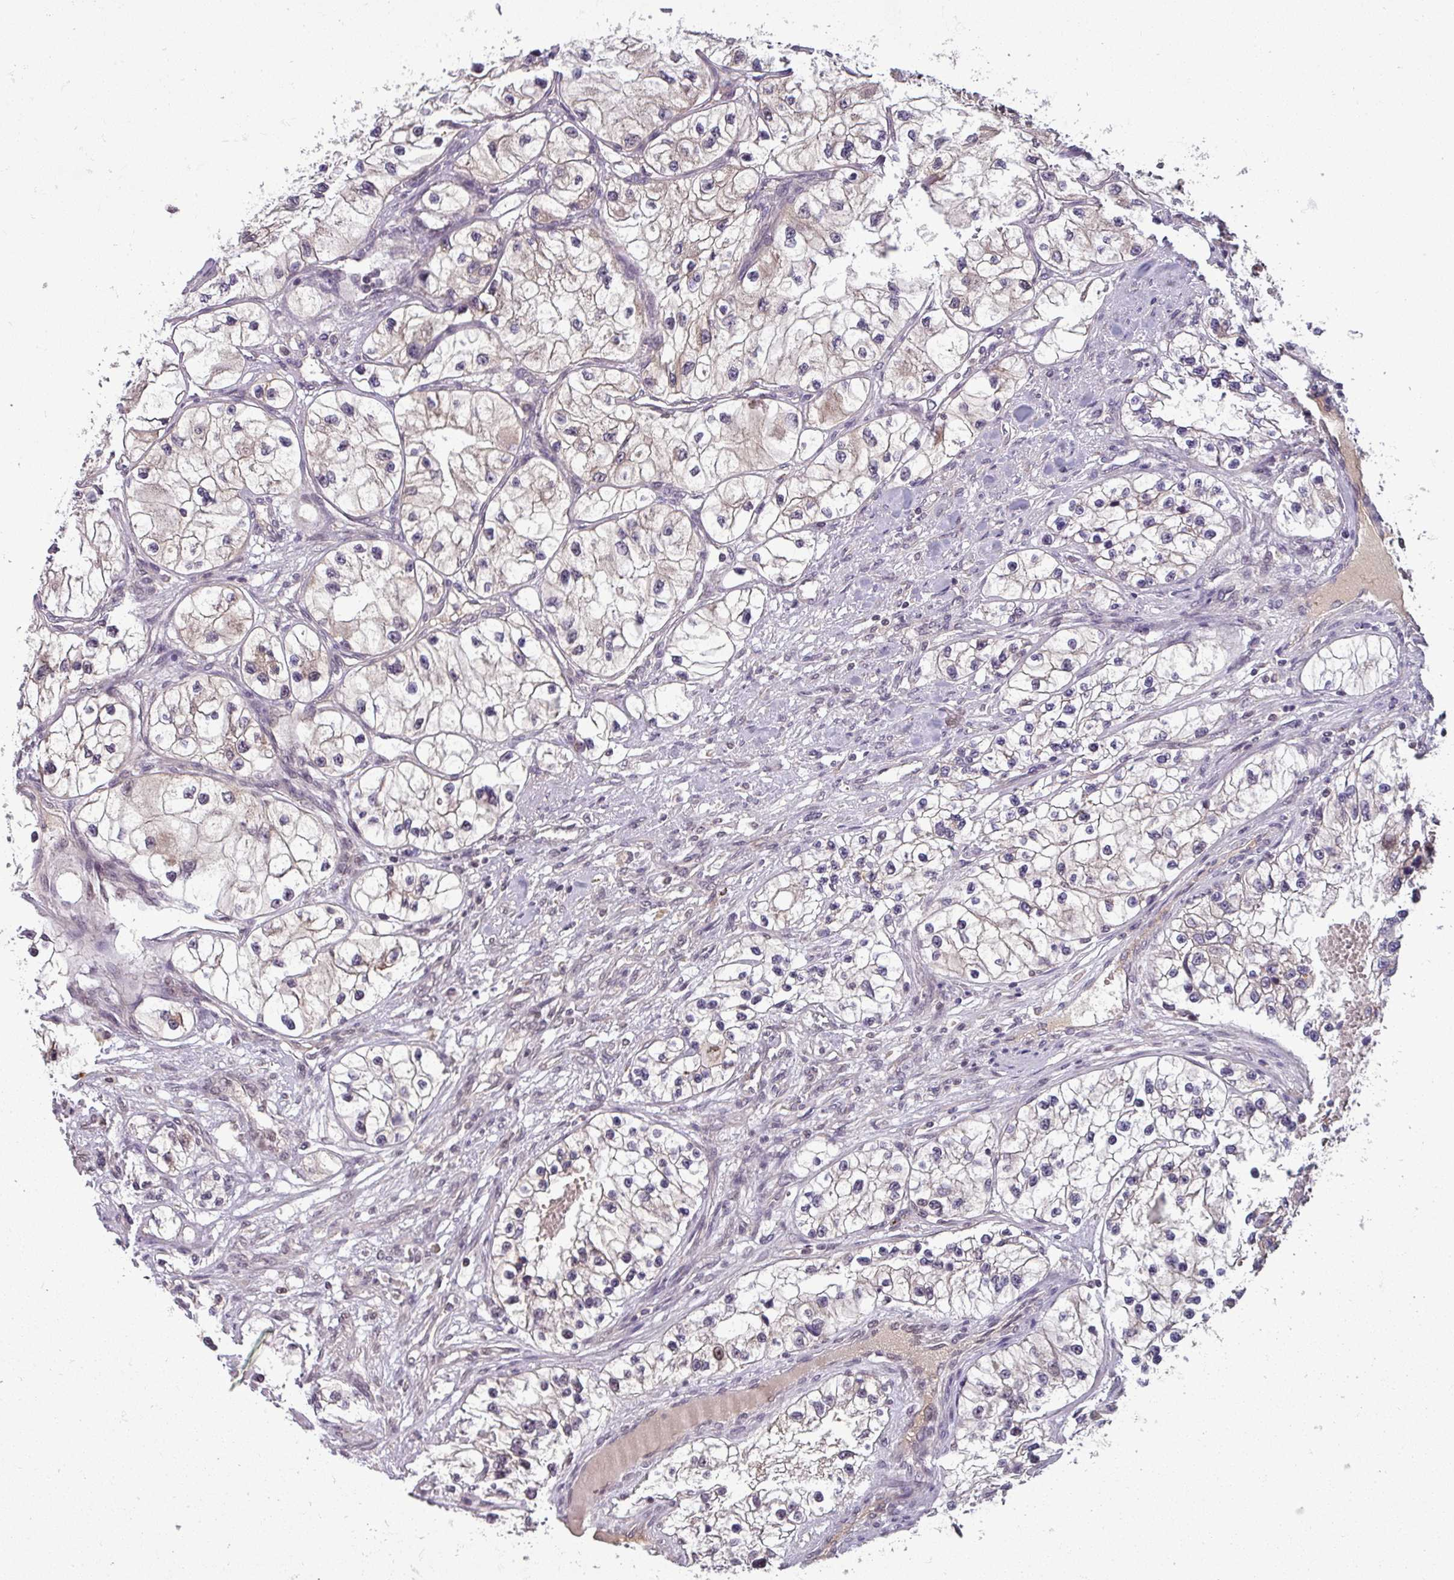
{"staining": {"intensity": "moderate", "quantity": "<25%", "location": "nuclear"}, "tissue": "renal cancer", "cell_type": "Tumor cells", "image_type": "cancer", "snomed": [{"axis": "morphology", "description": "Adenocarcinoma, NOS"}, {"axis": "topography", "description": "Kidney"}], "caption": "Moderate nuclear protein positivity is identified in about <25% of tumor cells in renal adenocarcinoma. Immunohistochemistry stains the protein of interest in brown and the nuclei are stained blue.", "gene": "NOB1", "patient": {"sex": "female", "age": 57}}